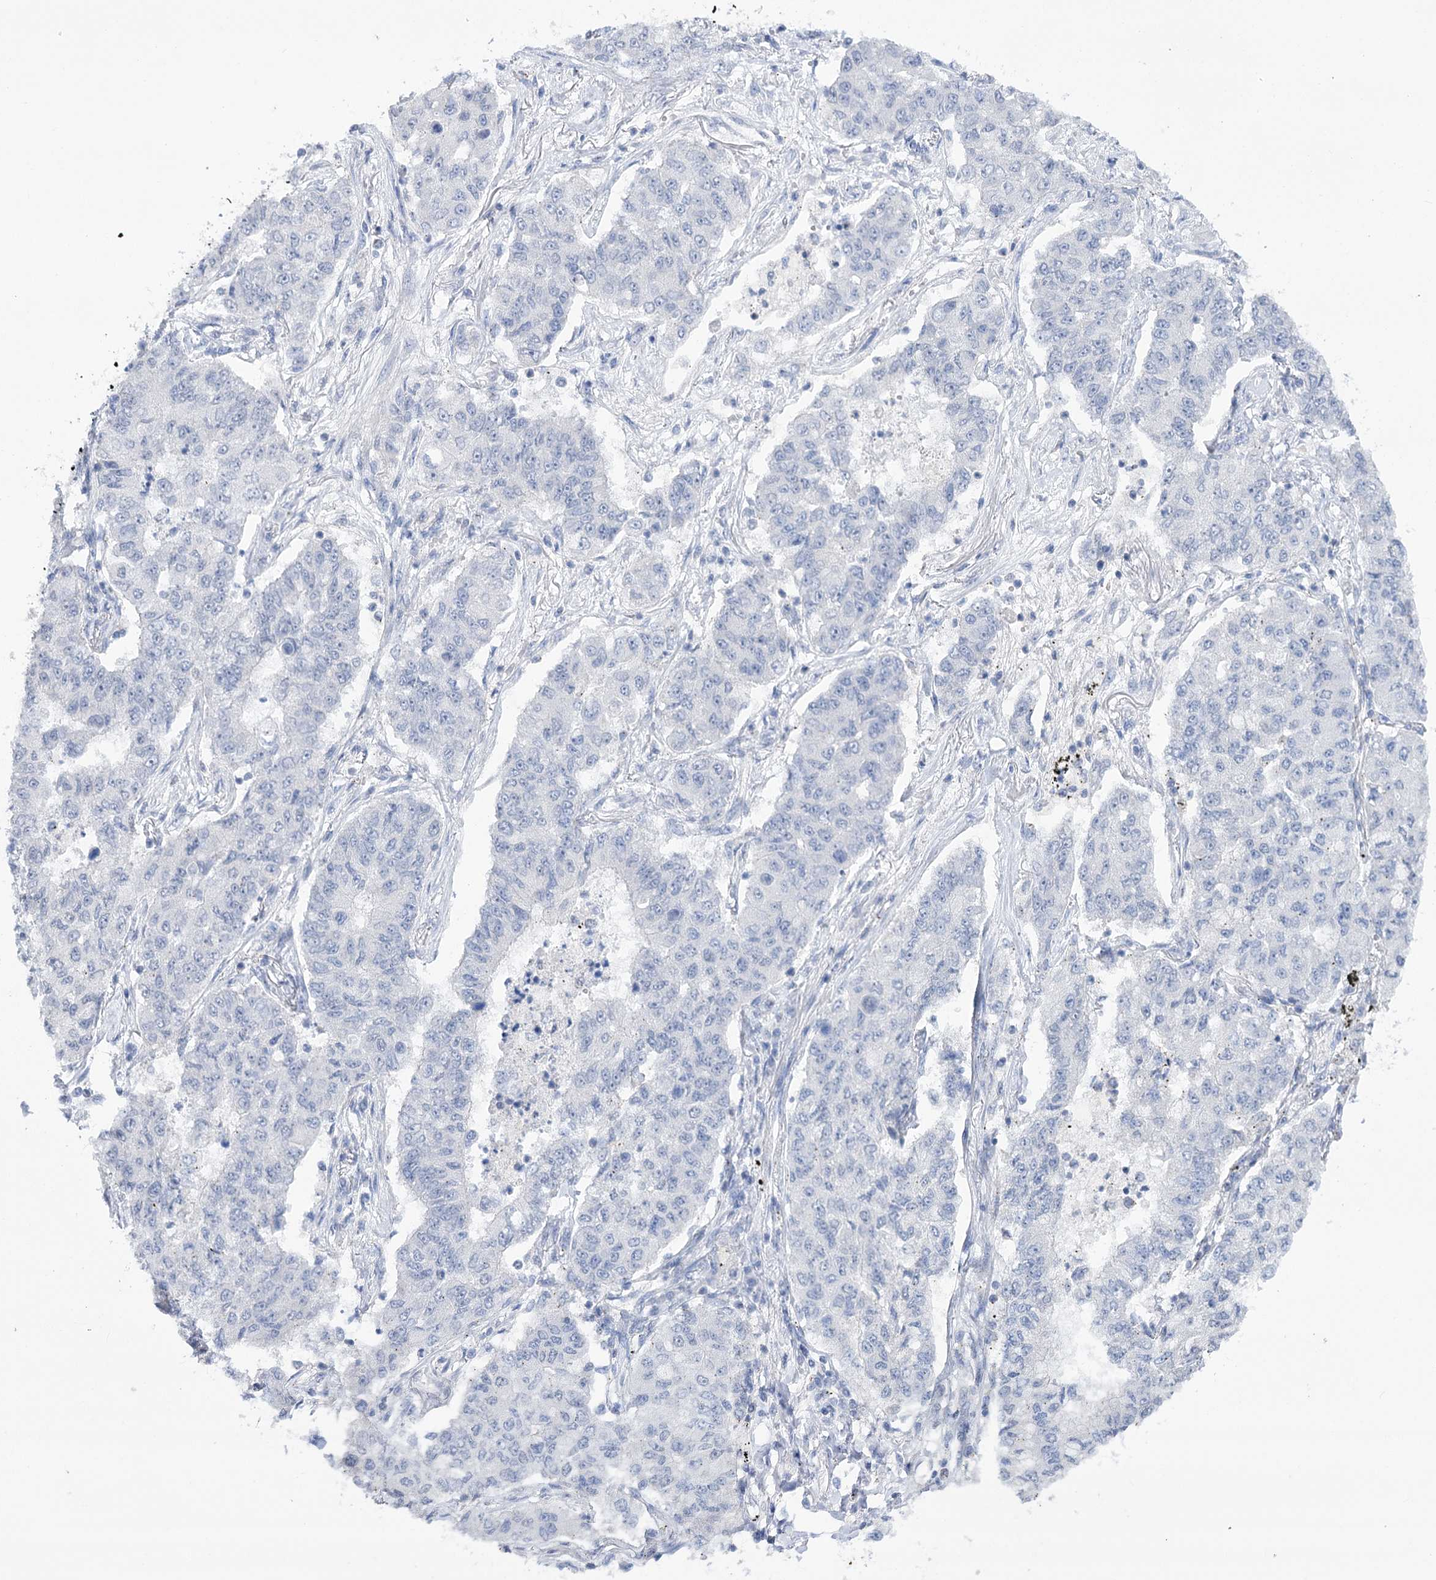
{"staining": {"intensity": "negative", "quantity": "none", "location": "none"}, "tissue": "lung cancer", "cell_type": "Tumor cells", "image_type": "cancer", "snomed": [{"axis": "morphology", "description": "Squamous cell carcinoma, NOS"}, {"axis": "topography", "description": "Lung"}], "caption": "Human lung squamous cell carcinoma stained for a protein using immunohistochemistry (IHC) shows no expression in tumor cells.", "gene": "ATP10B", "patient": {"sex": "male", "age": 74}}